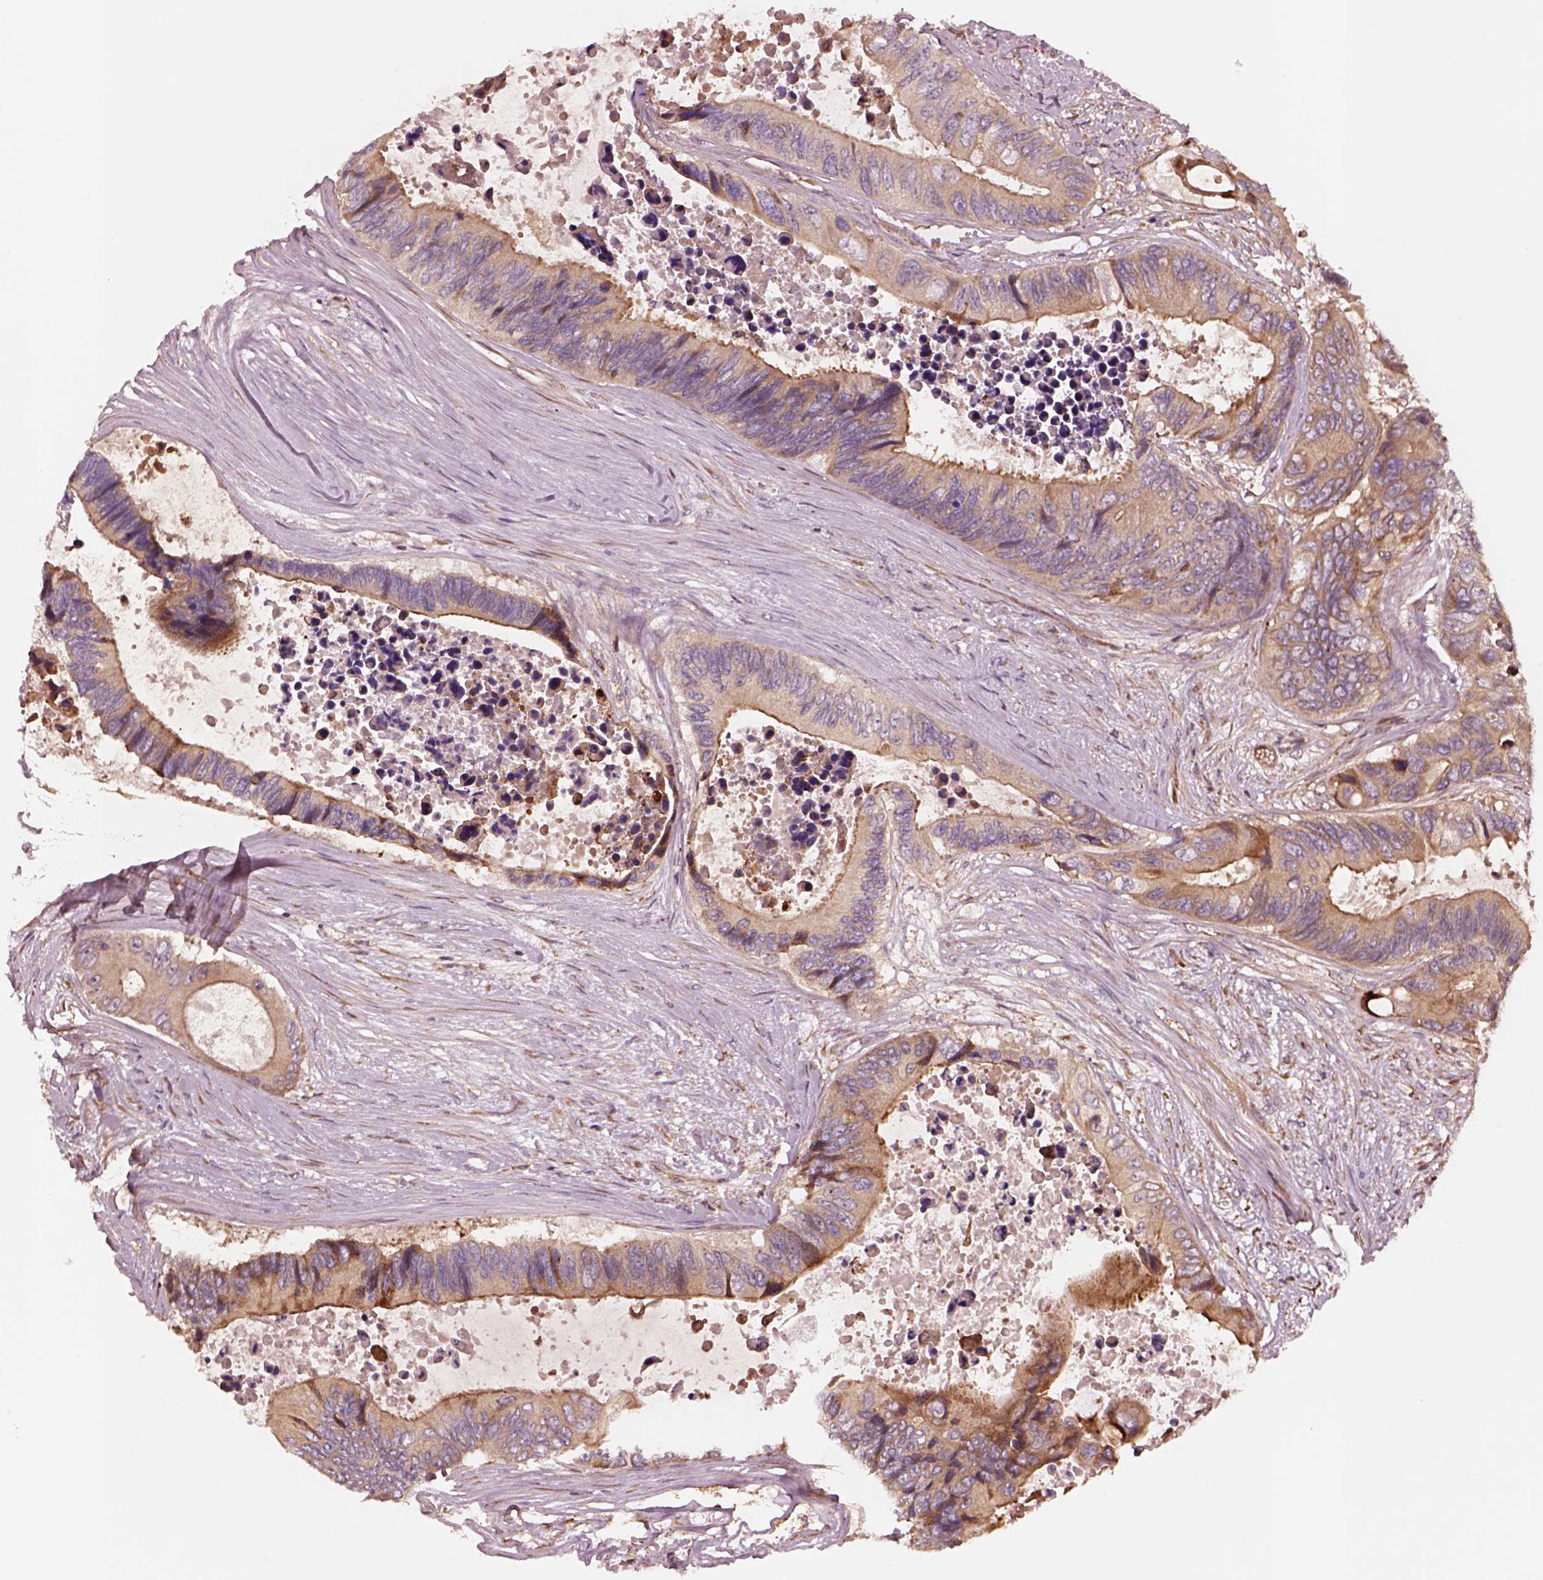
{"staining": {"intensity": "strong", "quantity": "<25%", "location": "cytoplasmic/membranous"}, "tissue": "colorectal cancer", "cell_type": "Tumor cells", "image_type": "cancer", "snomed": [{"axis": "morphology", "description": "Adenocarcinoma, NOS"}, {"axis": "topography", "description": "Rectum"}], "caption": "Human colorectal cancer stained for a protein (brown) demonstrates strong cytoplasmic/membranous positive expression in about <25% of tumor cells.", "gene": "ASCC2", "patient": {"sex": "male", "age": 63}}